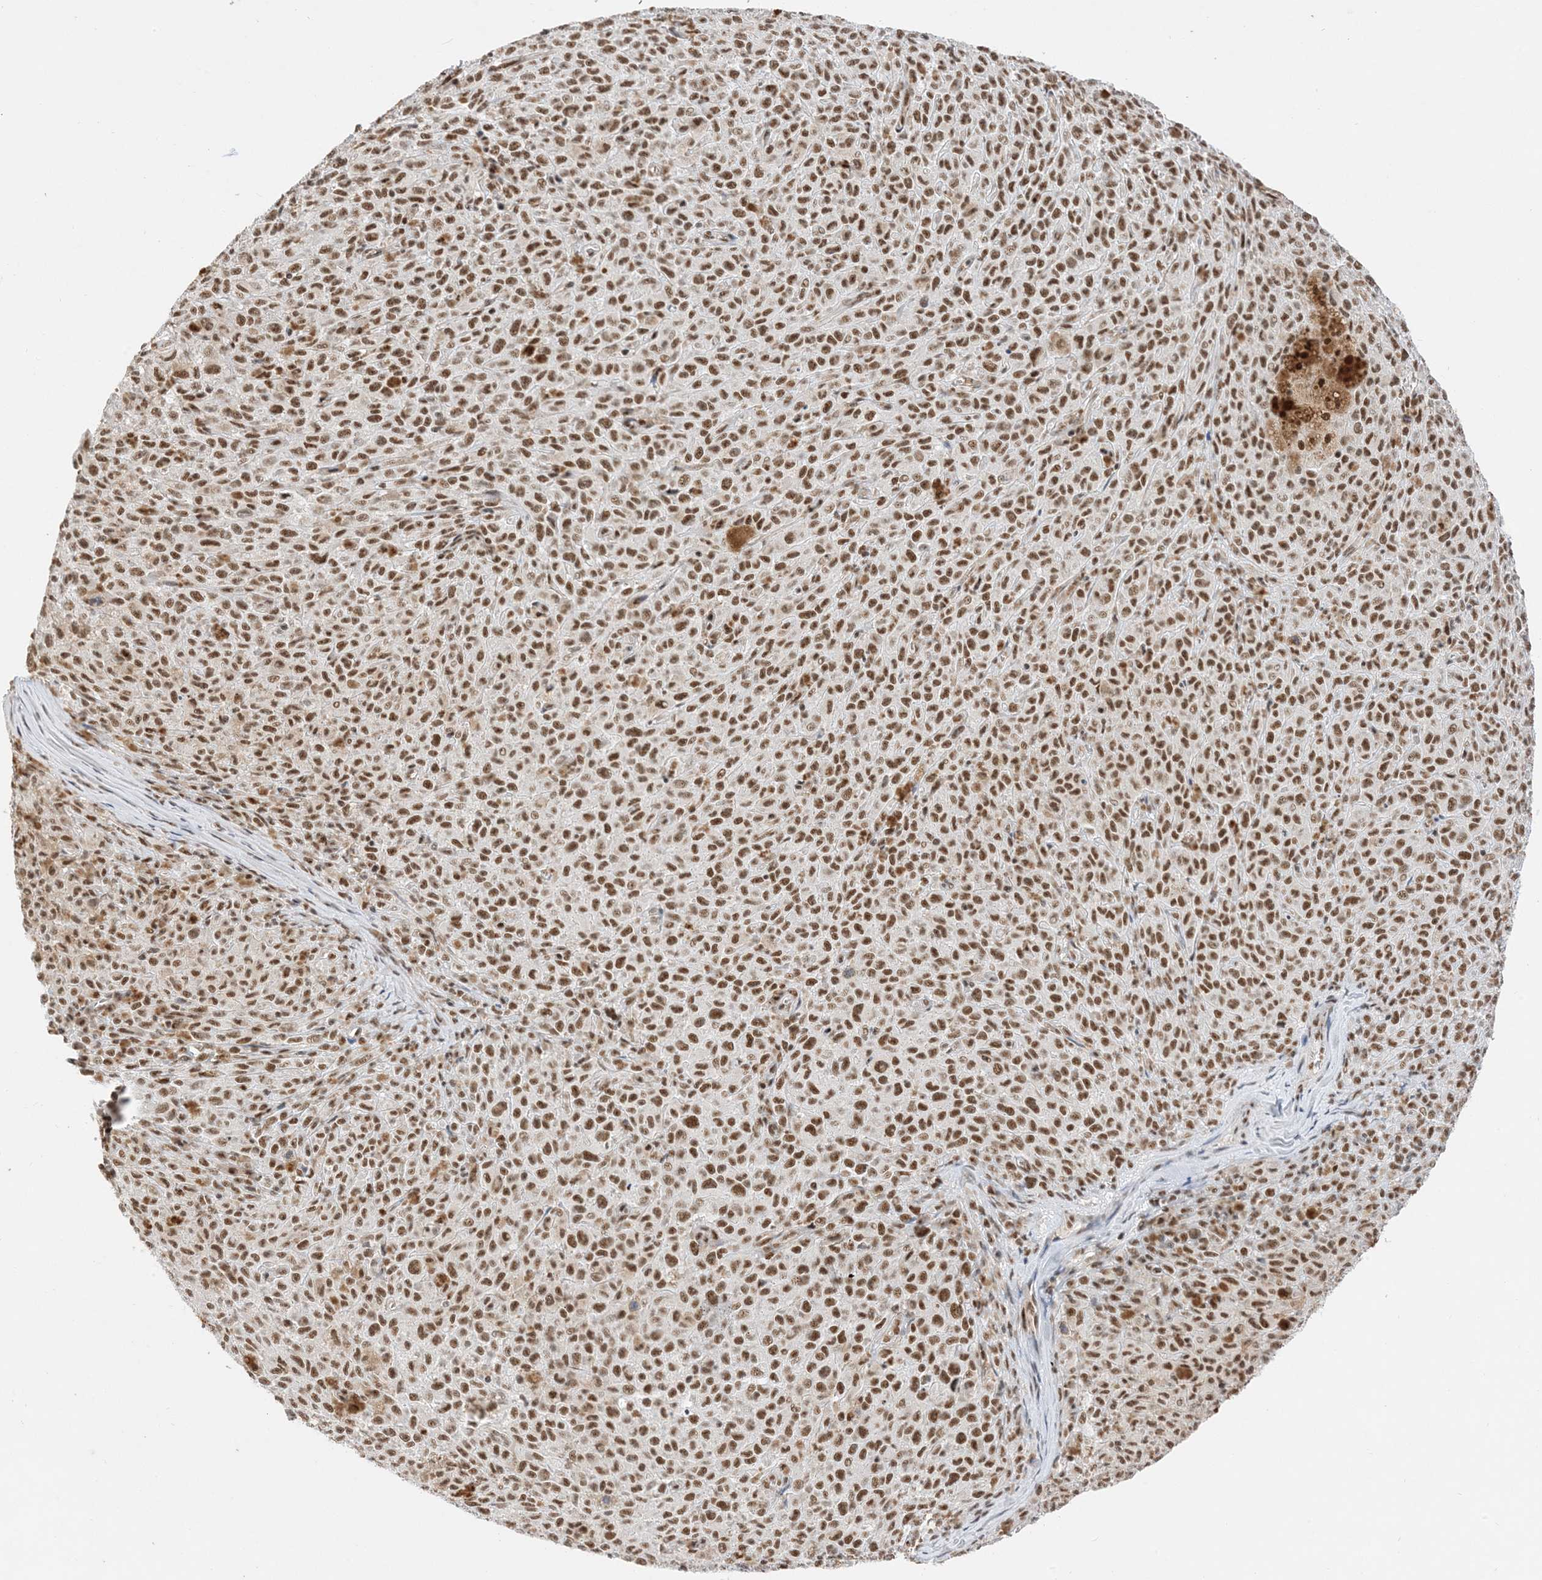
{"staining": {"intensity": "strong", "quantity": ">75%", "location": "nuclear"}, "tissue": "melanoma", "cell_type": "Tumor cells", "image_type": "cancer", "snomed": [{"axis": "morphology", "description": "Malignant melanoma, NOS"}, {"axis": "topography", "description": "Skin"}], "caption": "About >75% of tumor cells in malignant melanoma display strong nuclear protein staining as visualized by brown immunohistochemical staining.", "gene": "SF3A3", "patient": {"sex": "female", "age": 82}}